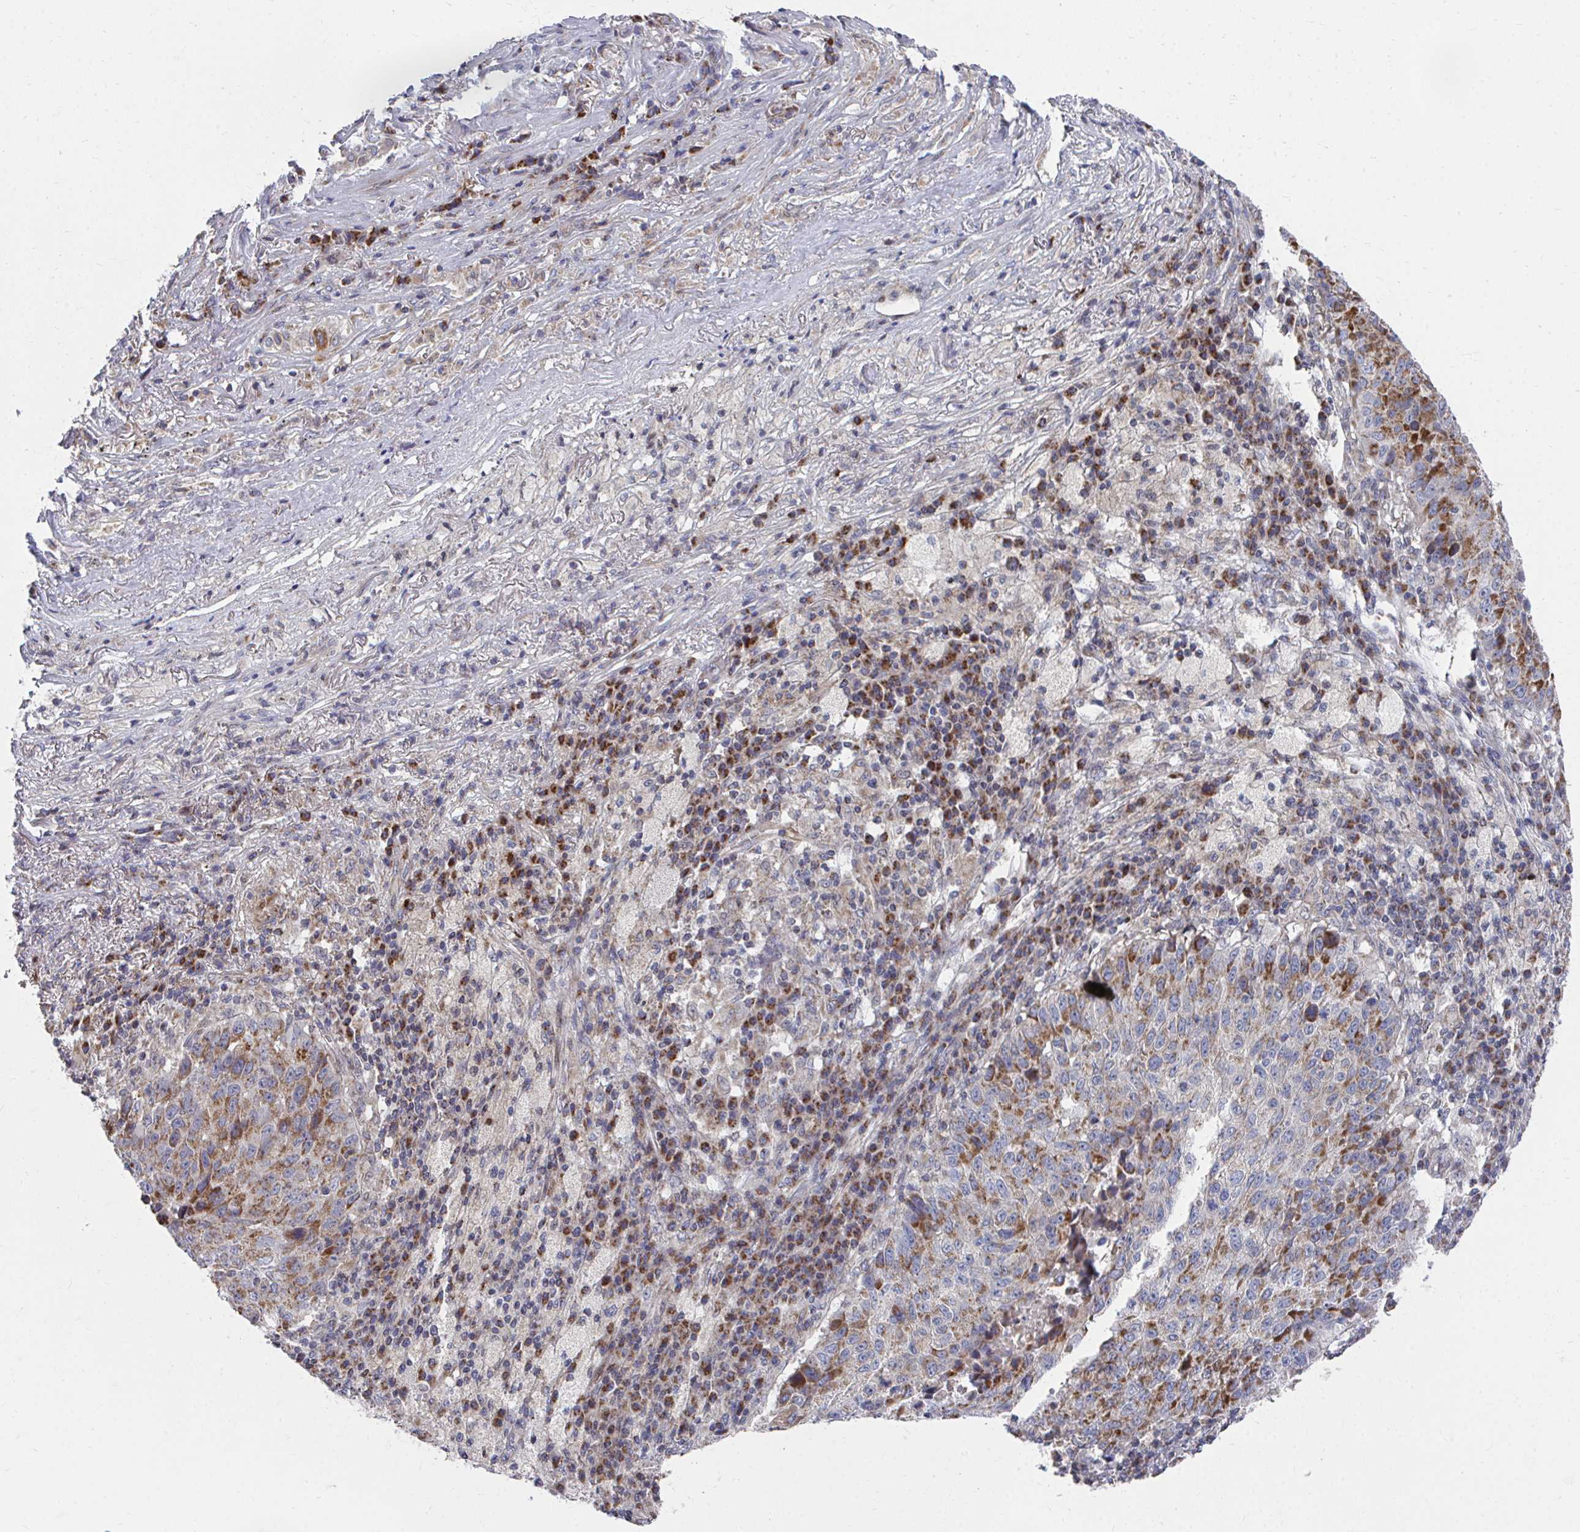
{"staining": {"intensity": "moderate", "quantity": "25%-75%", "location": "cytoplasmic/membranous"}, "tissue": "lung cancer", "cell_type": "Tumor cells", "image_type": "cancer", "snomed": [{"axis": "morphology", "description": "Squamous cell carcinoma, NOS"}, {"axis": "topography", "description": "Lung"}], "caption": "This is an image of immunohistochemistry staining of squamous cell carcinoma (lung), which shows moderate staining in the cytoplasmic/membranous of tumor cells.", "gene": "PEX3", "patient": {"sex": "male", "age": 73}}